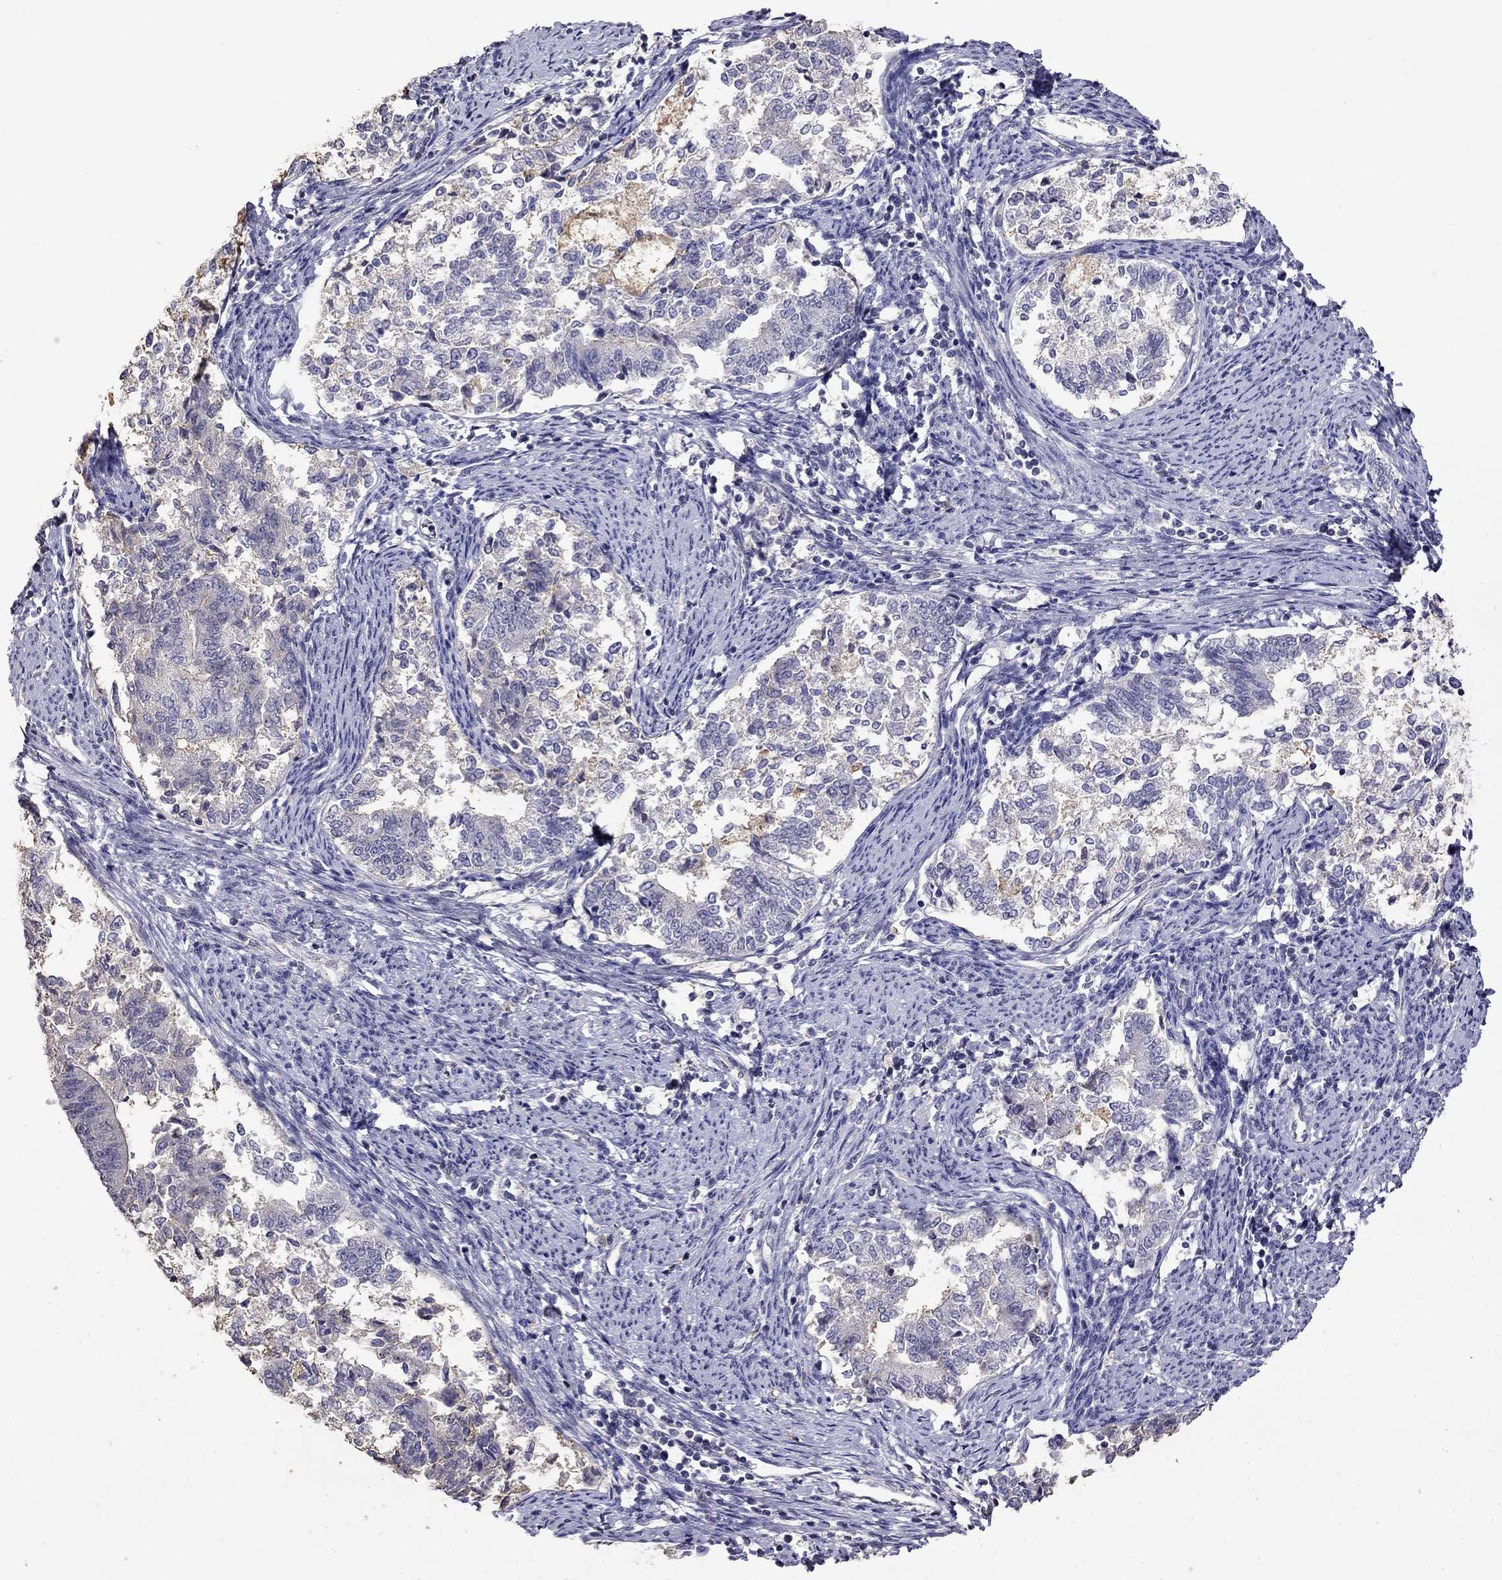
{"staining": {"intensity": "negative", "quantity": "none", "location": "none"}, "tissue": "endometrial cancer", "cell_type": "Tumor cells", "image_type": "cancer", "snomed": [{"axis": "morphology", "description": "Adenocarcinoma, NOS"}, {"axis": "topography", "description": "Endometrium"}], "caption": "High power microscopy histopathology image of an IHC image of adenocarcinoma (endometrial), revealing no significant positivity in tumor cells. Brightfield microscopy of immunohistochemistry stained with DAB (3,3'-diaminobenzidine) (brown) and hematoxylin (blue), captured at high magnification.", "gene": "WNK3", "patient": {"sex": "female", "age": 65}}